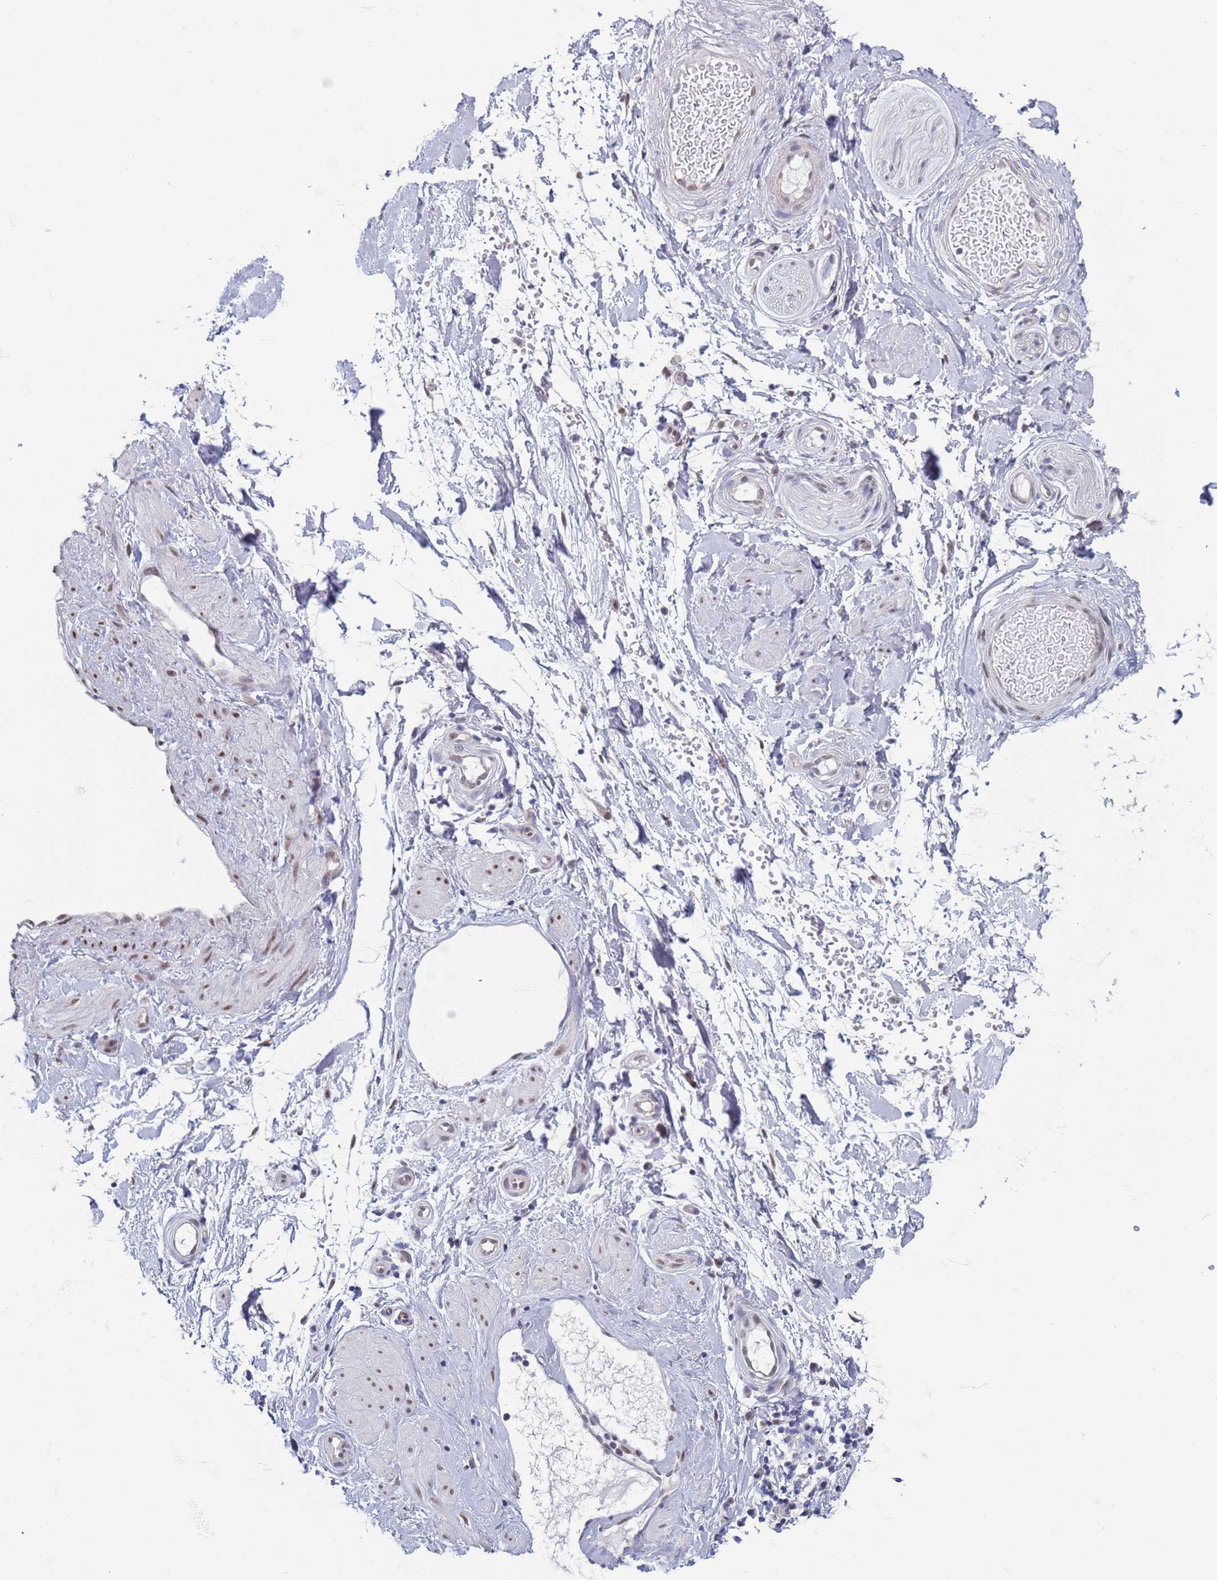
{"staining": {"intensity": "negative", "quantity": "none", "location": "none"}, "tissue": "adipose tissue", "cell_type": "Adipocytes", "image_type": "normal", "snomed": [{"axis": "morphology", "description": "Normal tissue, NOS"}, {"axis": "topography", "description": "Soft tissue"}, {"axis": "topography", "description": "Adipose tissue"}, {"axis": "topography", "description": "Vascular tissue"}, {"axis": "topography", "description": "Peripheral nerve tissue"}], "caption": "Micrograph shows no protein expression in adipocytes of unremarkable adipose tissue. (DAB (3,3'-diaminobenzidine) immunohistochemistry visualized using brightfield microscopy, high magnification).", "gene": "SAE1", "patient": {"sex": "male", "age": 74}}